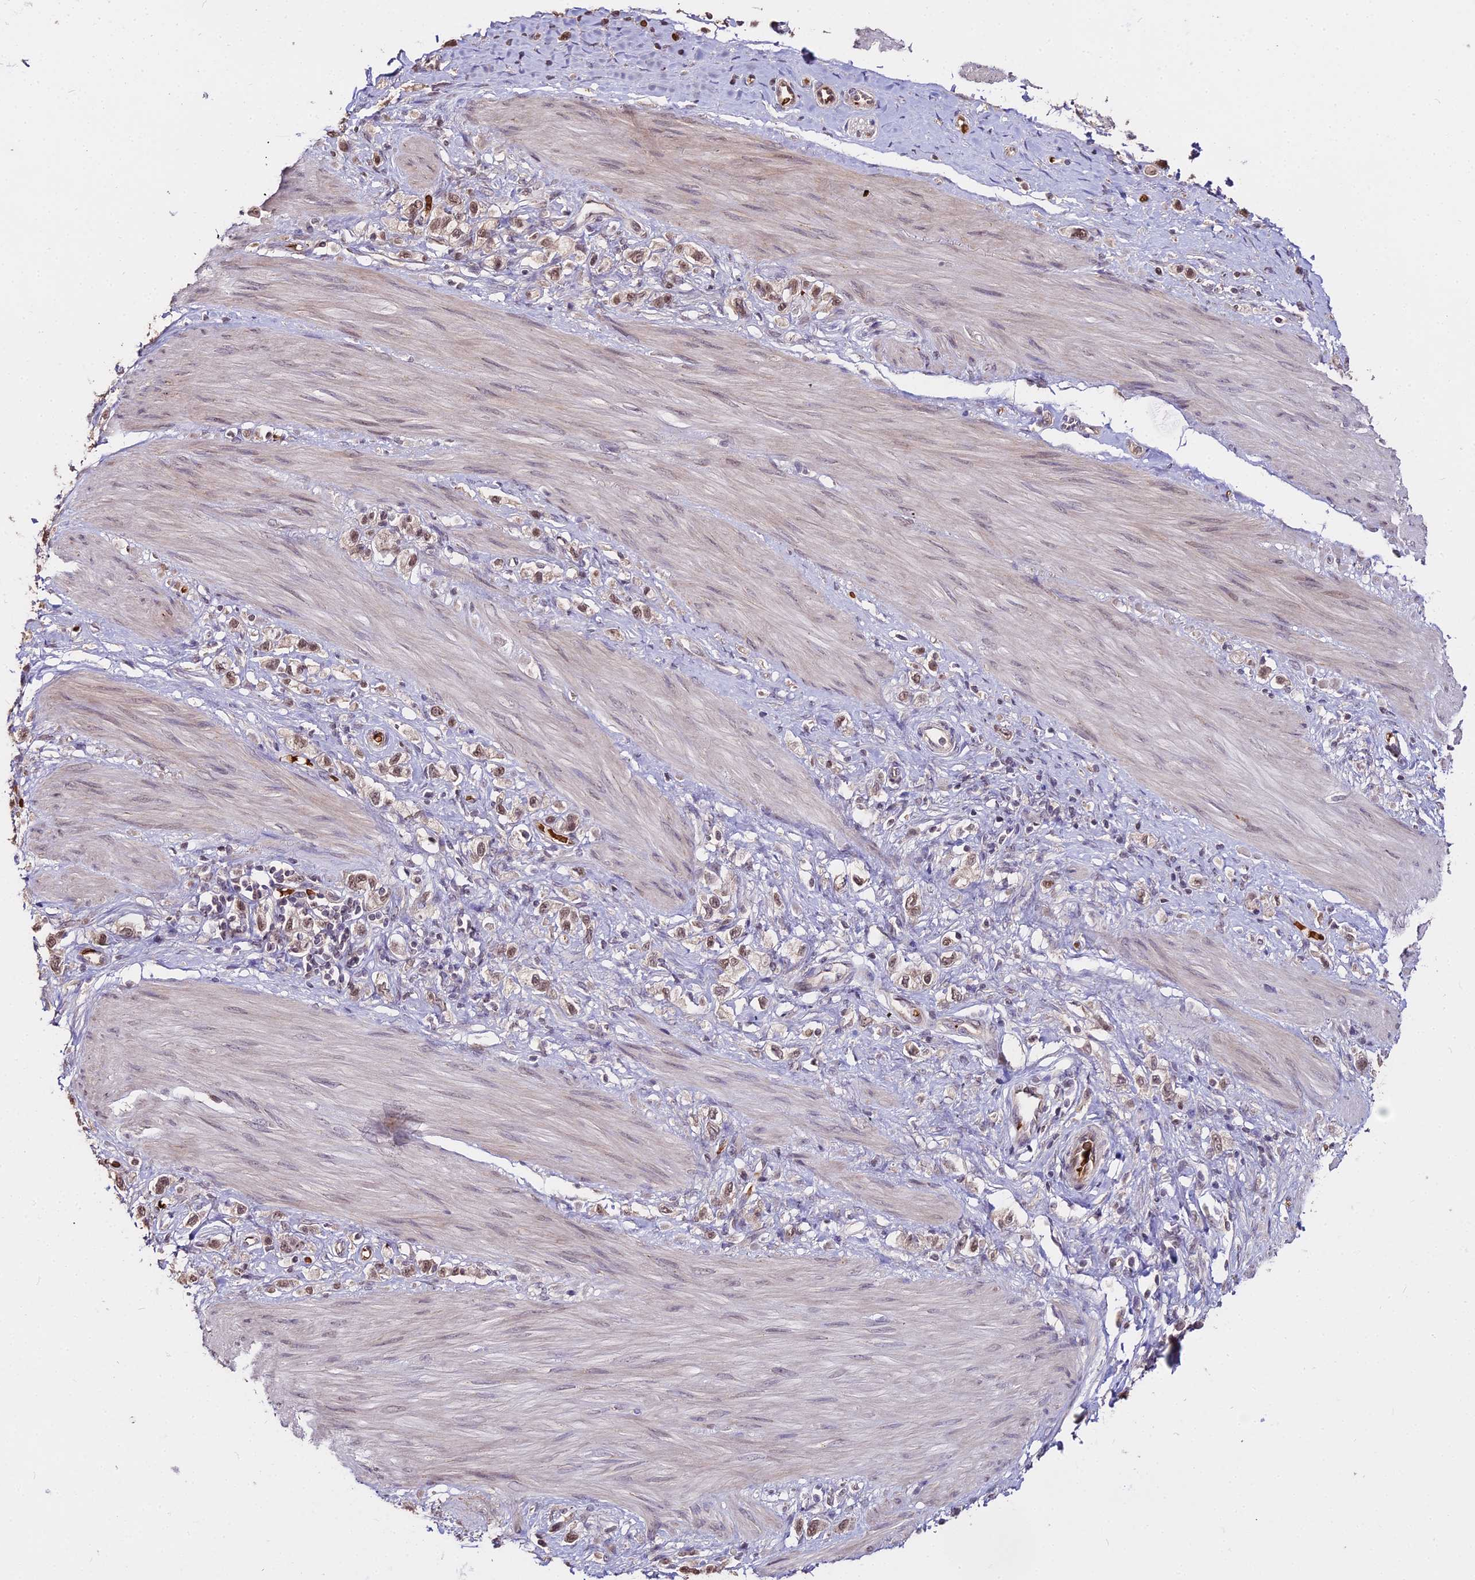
{"staining": {"intensity": "moderate", "quantity": ">75%", "location": "nuclear"}, "tissue": "stomach cancer", "cell_type": "Tumor cells", "image_type": "cancer", "snomed": [{"axis": "morphology", "description": "Adenocarcinoma, NOS"}, {"axis": "topography", "description": "Stomach"}], "caption": "Immunohistochemistry (IHC) micrograph of stomach adenocarcinoma stained for a protein (brown), which shows medium levels of moderate nuclear positivity in approximately >75% of tumor cells.", "gene": "ZDBF2", "patient": {"sex": "female", "age": 65}}